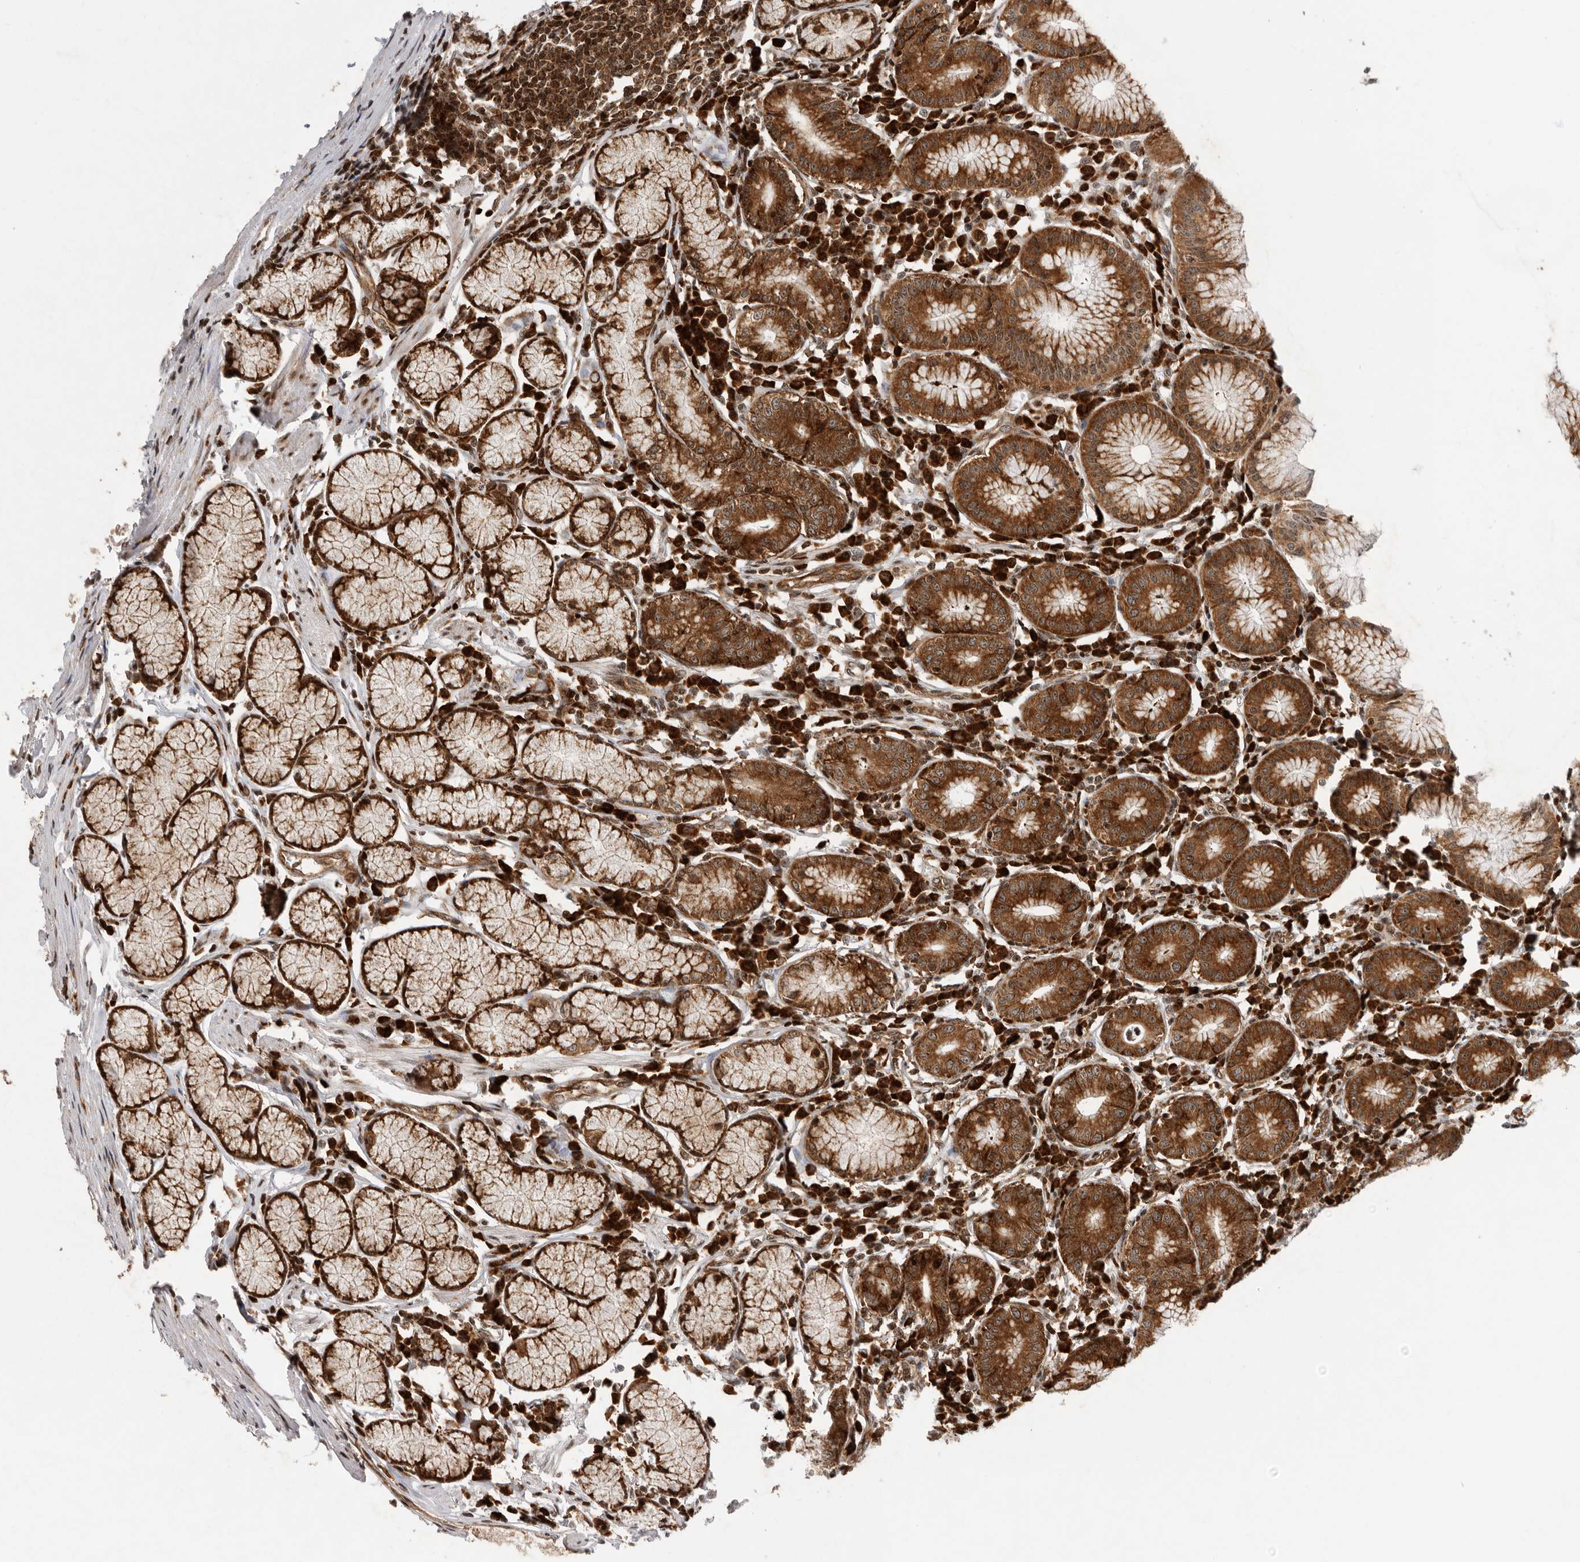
{"staining": {"intensity": "strong", "quantity": ">75%", "location": "cytoplasmic/membranous"}, "tissue": "stomach", "cell_type": "Glandular cells", "image_type": "normal", "snomed": [{"axis": "morphology", "description": "Normal tissue, NOS"}, {"axis": "topography", "description": "Stomach"}], "caption": "Immunohistochemistry (IHC) staining of normal stomach, which shows high levels of strong cytoplasmic/membranous expression in approximately >75% of glandular cells indicating strong cytoplasmic/membranous protein staining. The staining was performed using DAB (3,3'-diaminobenzidine) (brown) for protein detection and nuclei were counterstained in hematoxylin (blue).", "gene": "FZD3", "patient": {"sex": "male", "age": 55}}